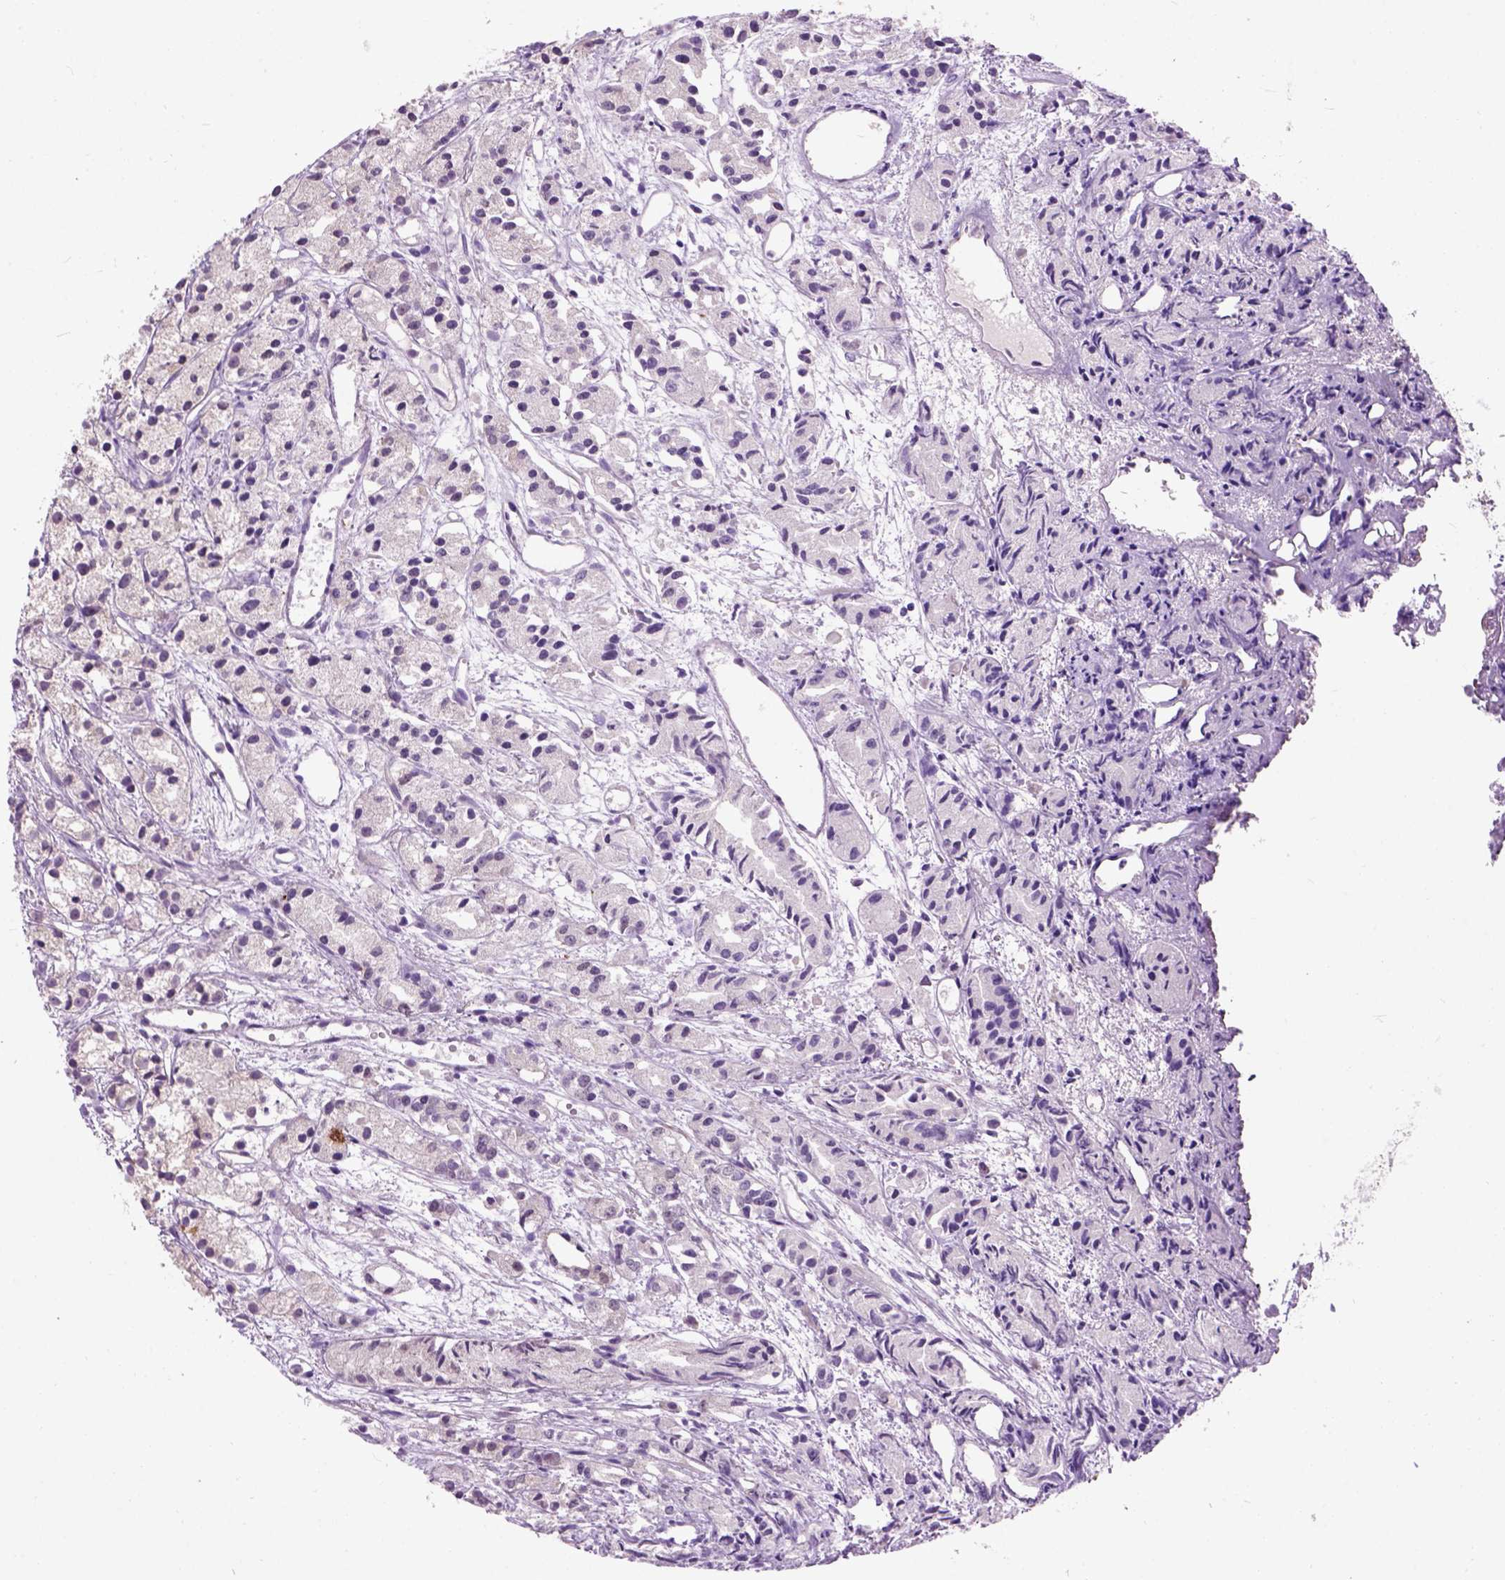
{"staining": {"intensity": "negative", "quantity": "none", "location": "none"}, "tissue": "prostate cancer", "cell_type": "Tumor cells", "image_type": "cancer", "snomed": [{"axis": "morphology", "description": "Adenocarcinoma, Medium grade"}, {"axis": "topography", "description": "Prostate"}], "caption": "Immunohistochemistry micrograph of neoplastic tissue: human prostate medium-grade adenocarcinoma stained with DAB shows no significant protein staining in tumor cells.", "gene": "MAPT", "patient": {"sex": "male", "age": 74}}